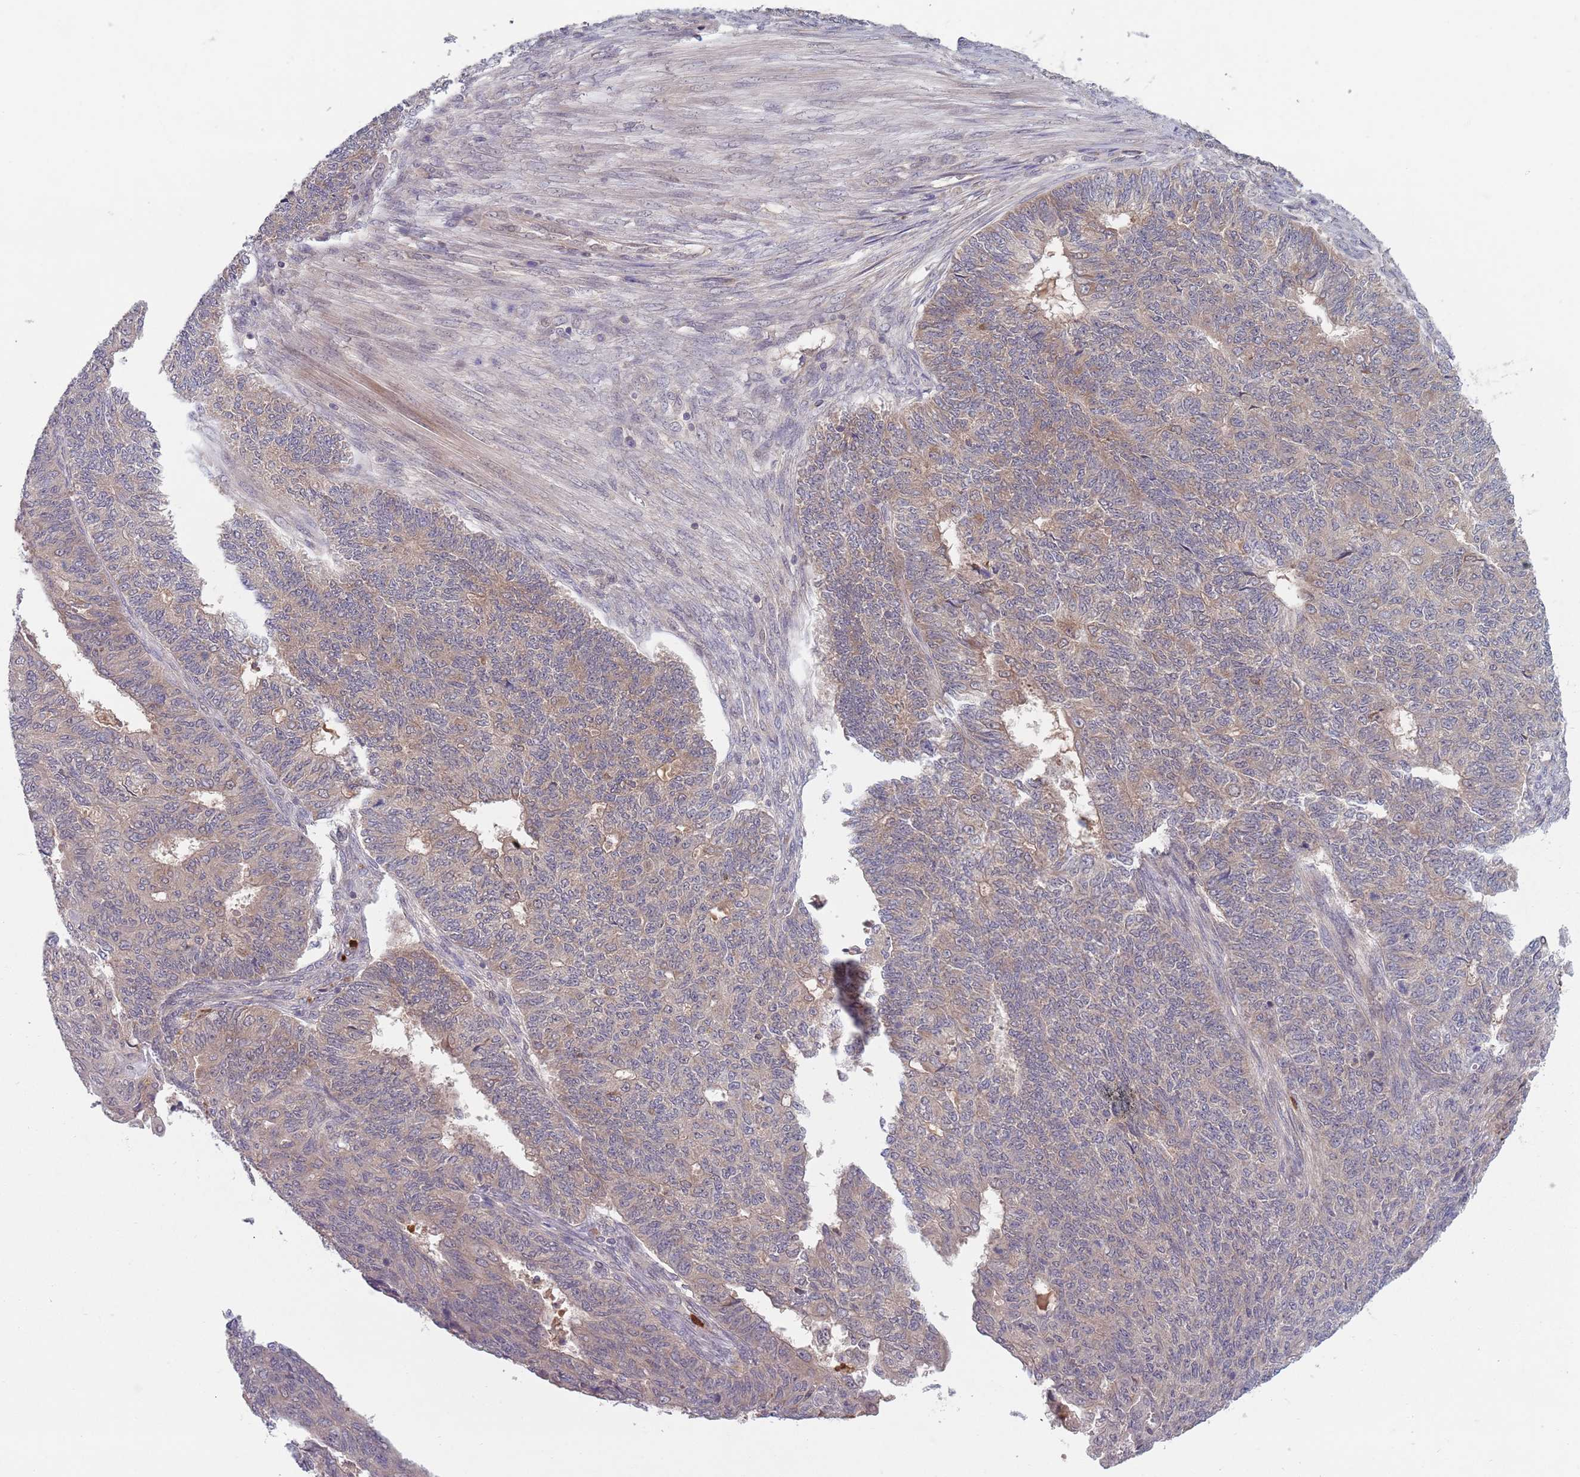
{"staining": {"intensity": "weak", "quantity": "25%-75%", "location": "cytoplasmic/membranous"}, "tissue": "endometrial cancer", "cell_type": "Tumor cells", "image_type": "cancer", "snomed": [{"axis": "morphology", "description": "Adenocarcinoma, NOS"}, {"axis": "topography", "description": "Endometrium"}], "caption": "Endometrial cancer (adenocarcinoma) was stained to show a protein in brown. There is low levels of weak cytoplasmic/membranous positivity in approximately 25%-75% of tumor cells. Nuclei are stained in blue.", "gene": "TYW1", "patient": {"sex": "female", "age": 32}}